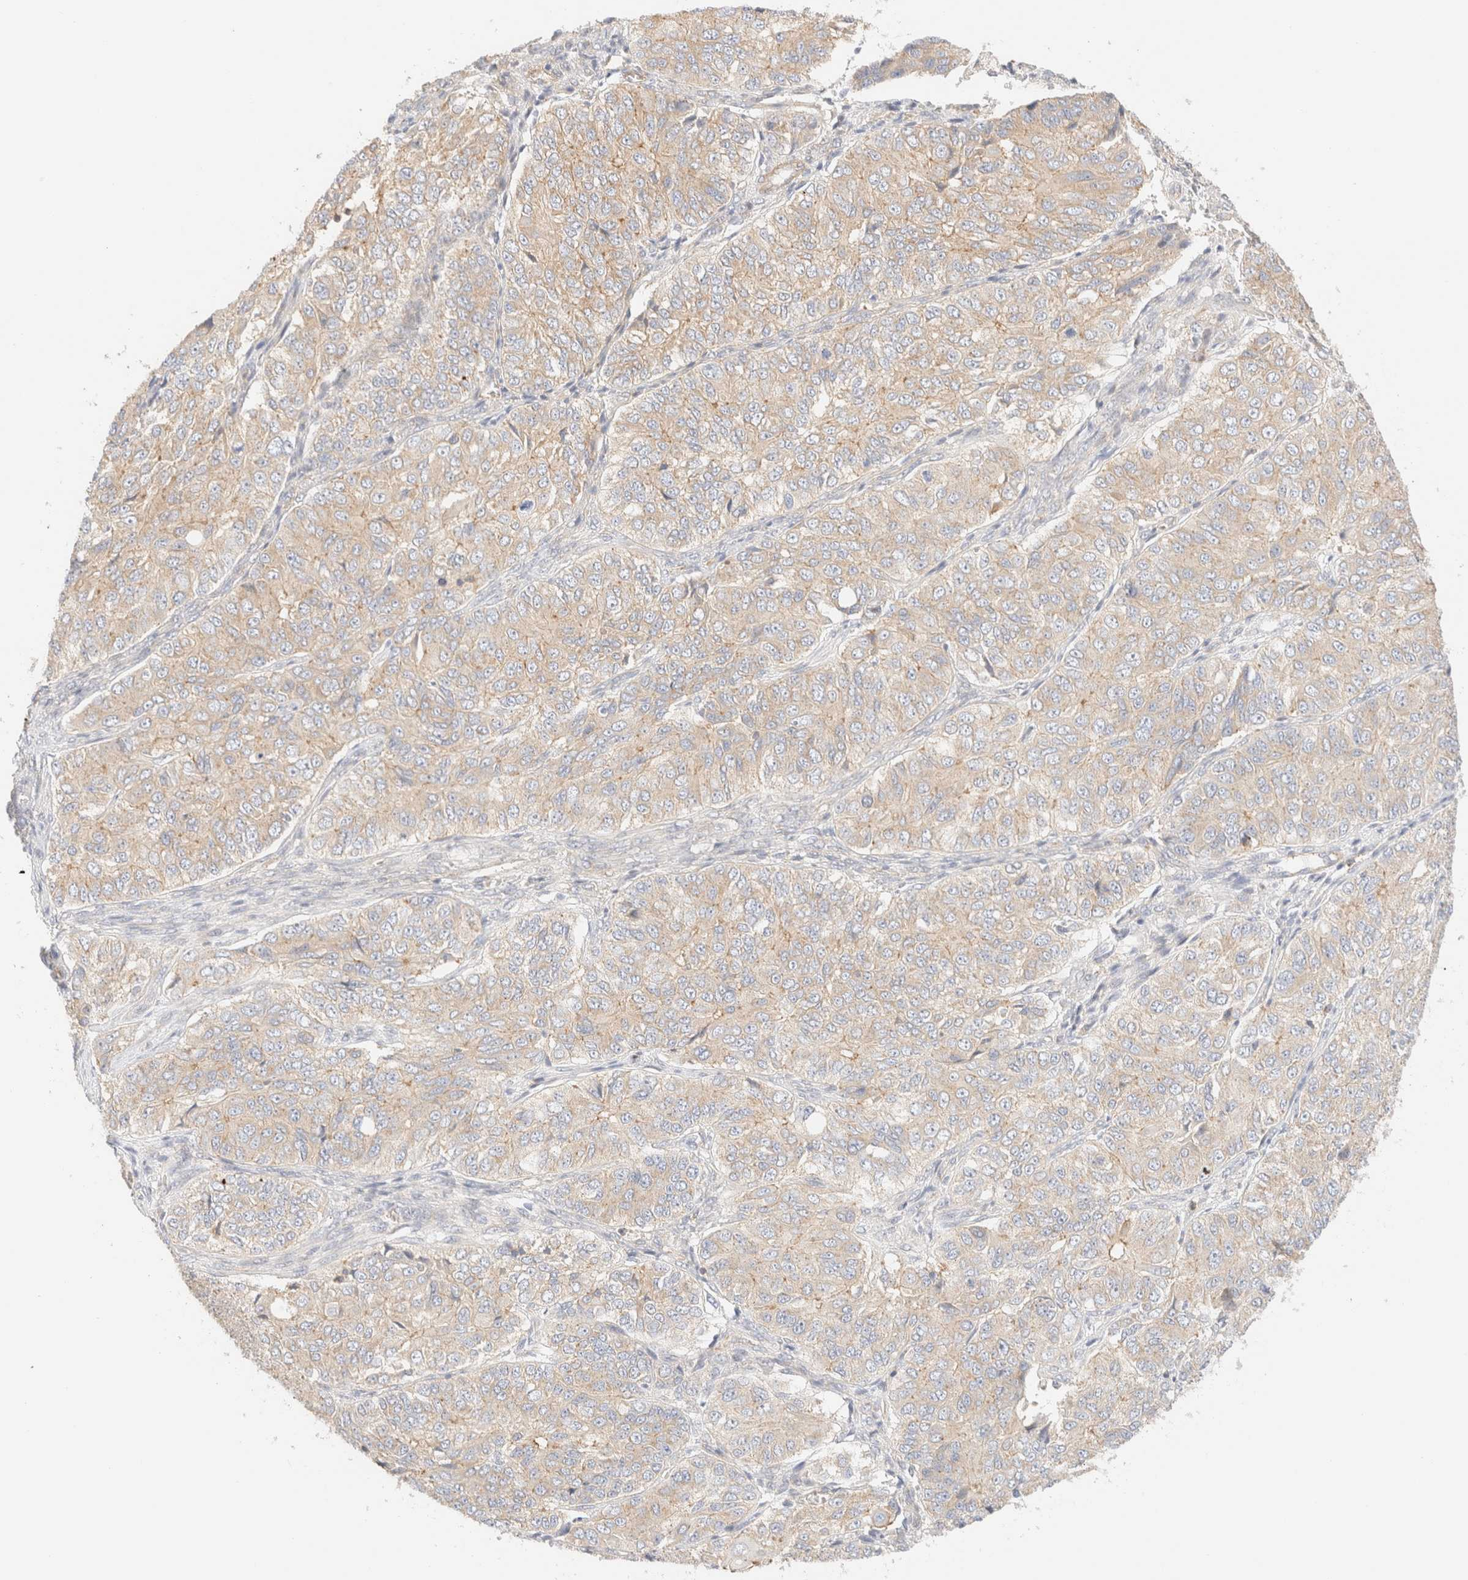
{"staining": {"intensity": "weak", "quantity": "25%-75%", "location": "cytoplasmic/membranous"}, "tissue": "ovarian cancer", "cell_type": "Tumor cells", "image_type": "cancer", "snomed": [{"axis": "morphology", "description": "Carcinoma, endometroid"}, {"axis": "topography", "description": "Ovary"}], "caption": "Ovarian cancer (endometroid carcinoma) stained with DAB immunohistochemistry (IHC) shows low levels of weak cytoplasmic/membranous staining in about 25%-75% of tumor cells.", "gene": "MYO10", "patient": {"sex": "female", "age": 51}}